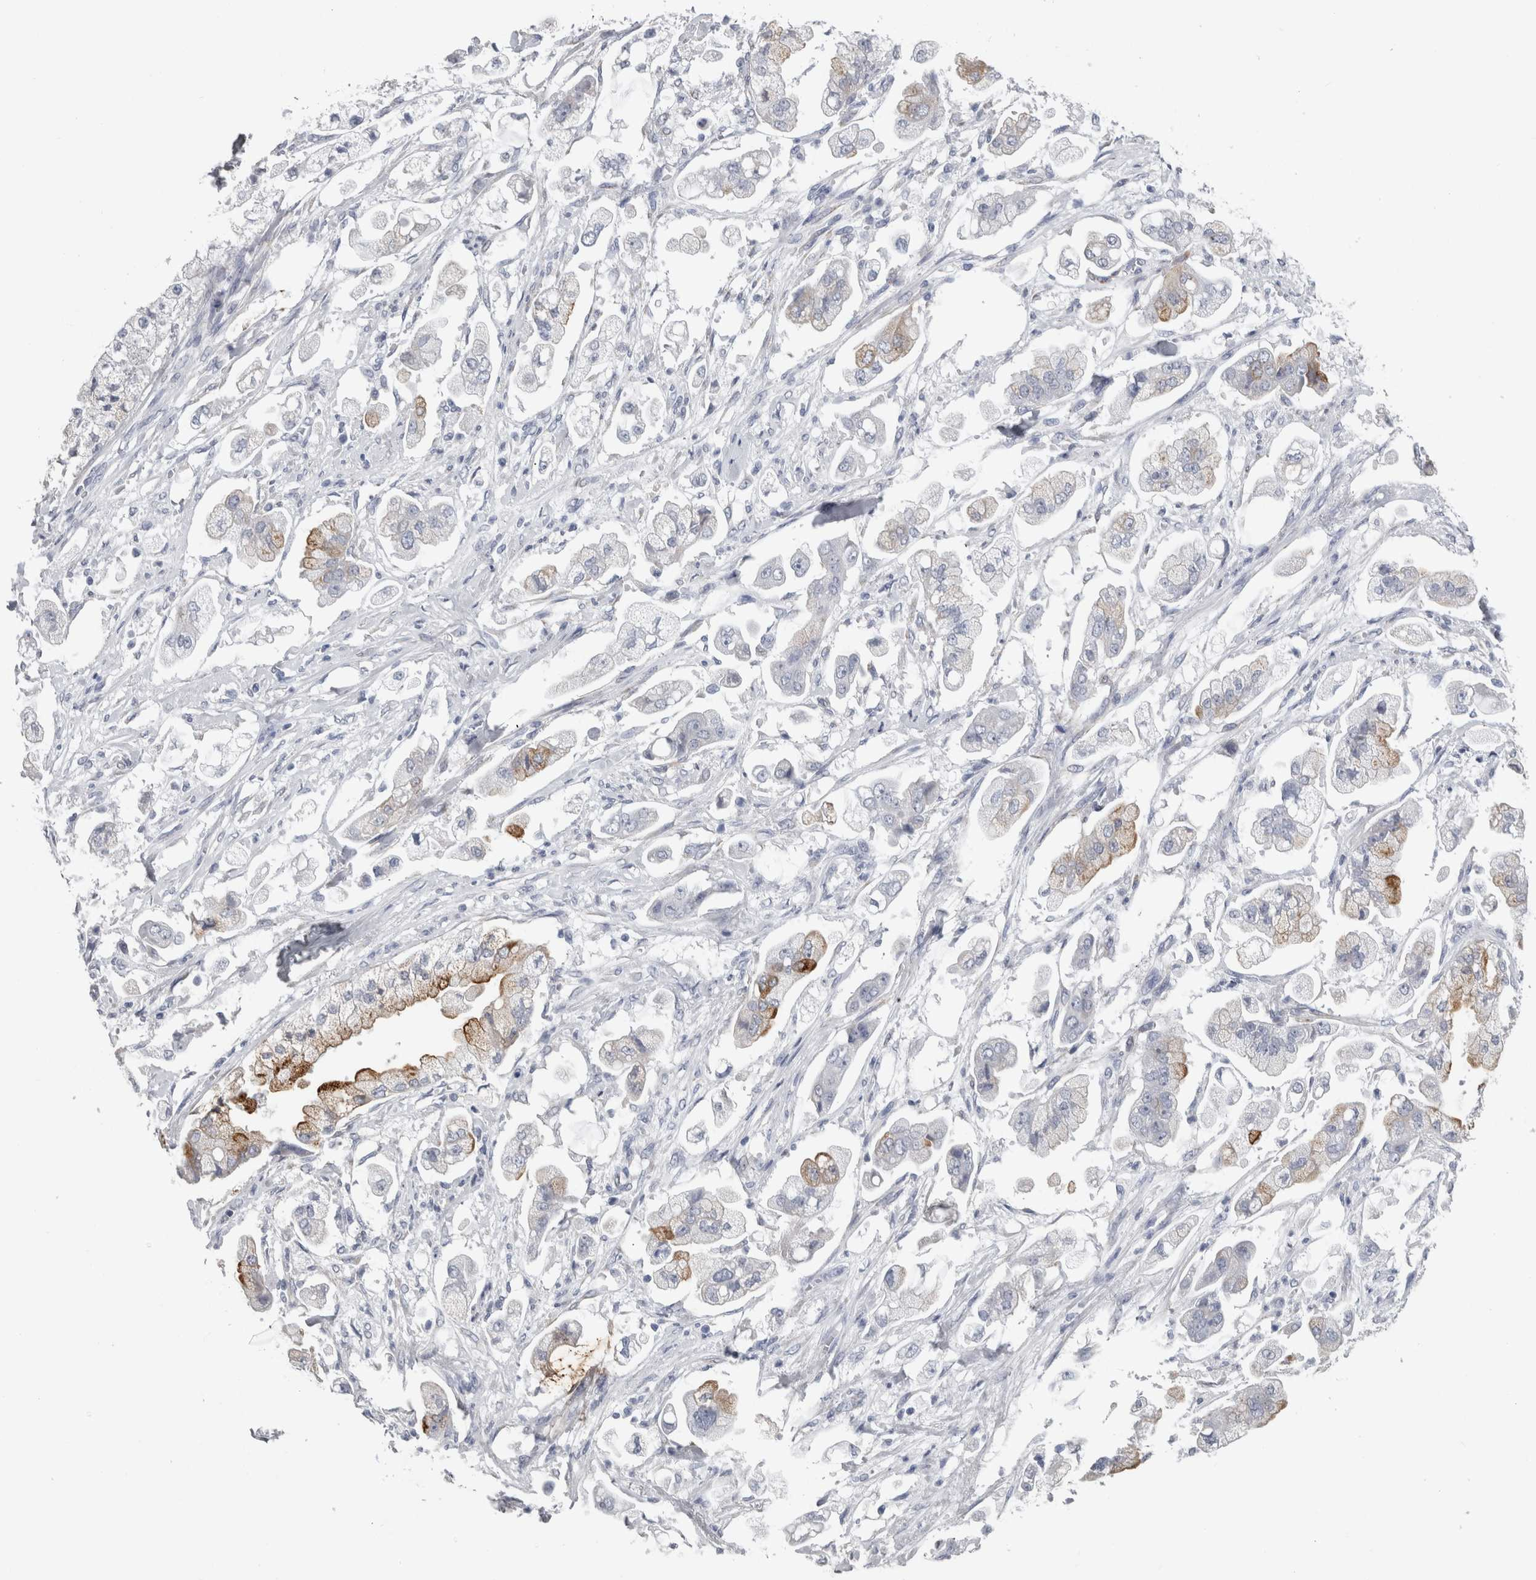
{"staining": {"intensity": "moderate", "quantity": "<25%", "location": "cytoplasmic/membranous"}, "tissue": "stomach cancer", "cell_type": "Tumor cells", "image_type": "cancer", "snomed": [{"axis": "morphology", "description": "Adenocarcinoma, NOS"}, {"axis": "topography", "description": "Stomach"}], "caption": "Protein expression analysis of adenocarcinoma (stomach) shows moderate cytoplasmic/membranous positivity in approximately <25% of tumor cells.", "gene": "MSMB", "patient": {"sex": "male", "age": 62}}